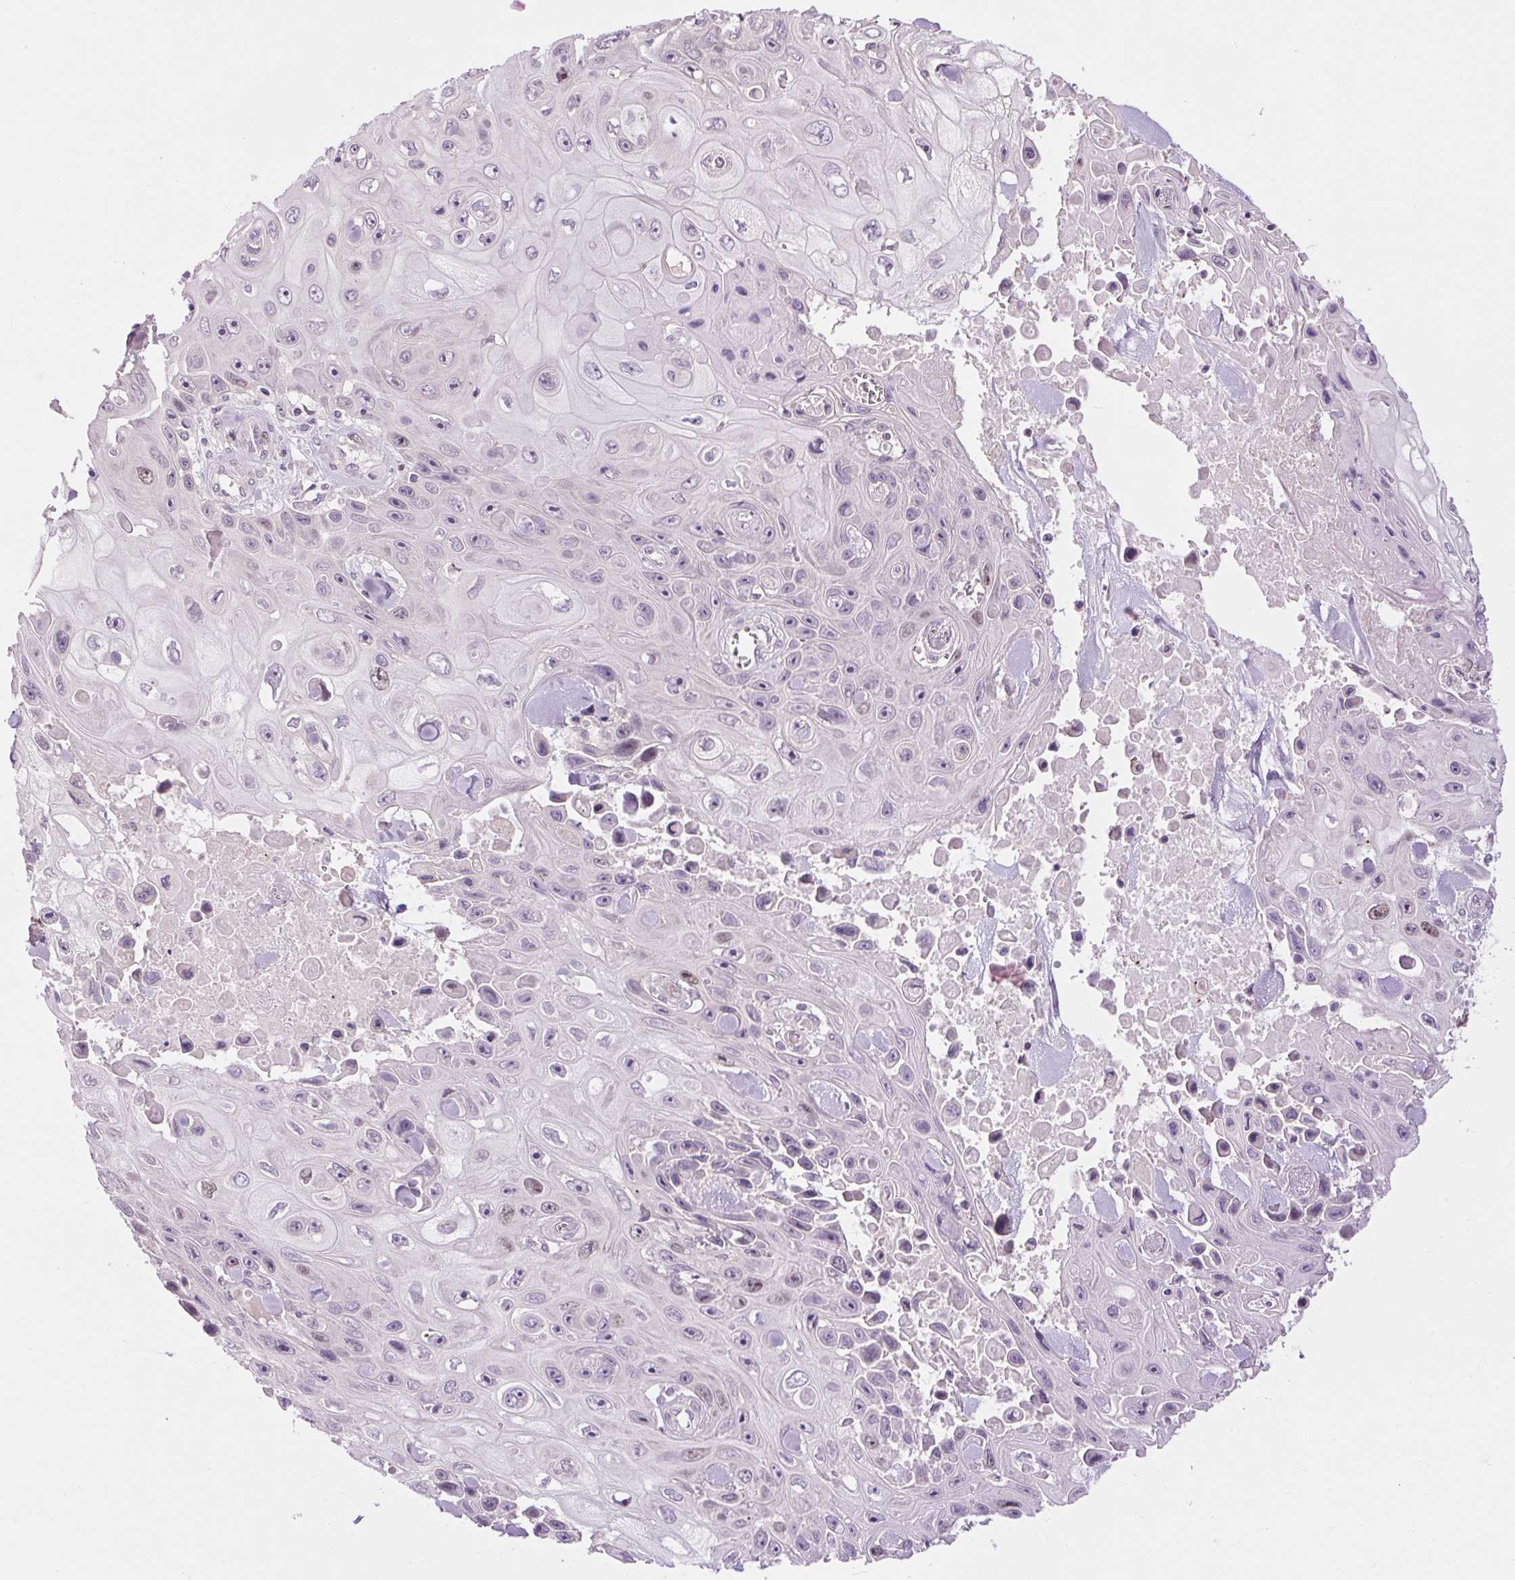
{"staining": {"intensity": "weak", "quantity": "<25%", "location": "nuclear"}, "tissue": "skin cancer", "cell_type": "Tumor cells", "image_type": "cancer", "snomed": [{"axis": "morphology", "description": "Squamous cell carcinoma, NOS"}, {"axis": "topography", "description": "Skin"}], "caption": "Tumor cells show no significant positivity in skin cancer (squamous cell carcinoma).", "gene": "RACGAP1", "patient": {"sex": "male", "age": 82}}